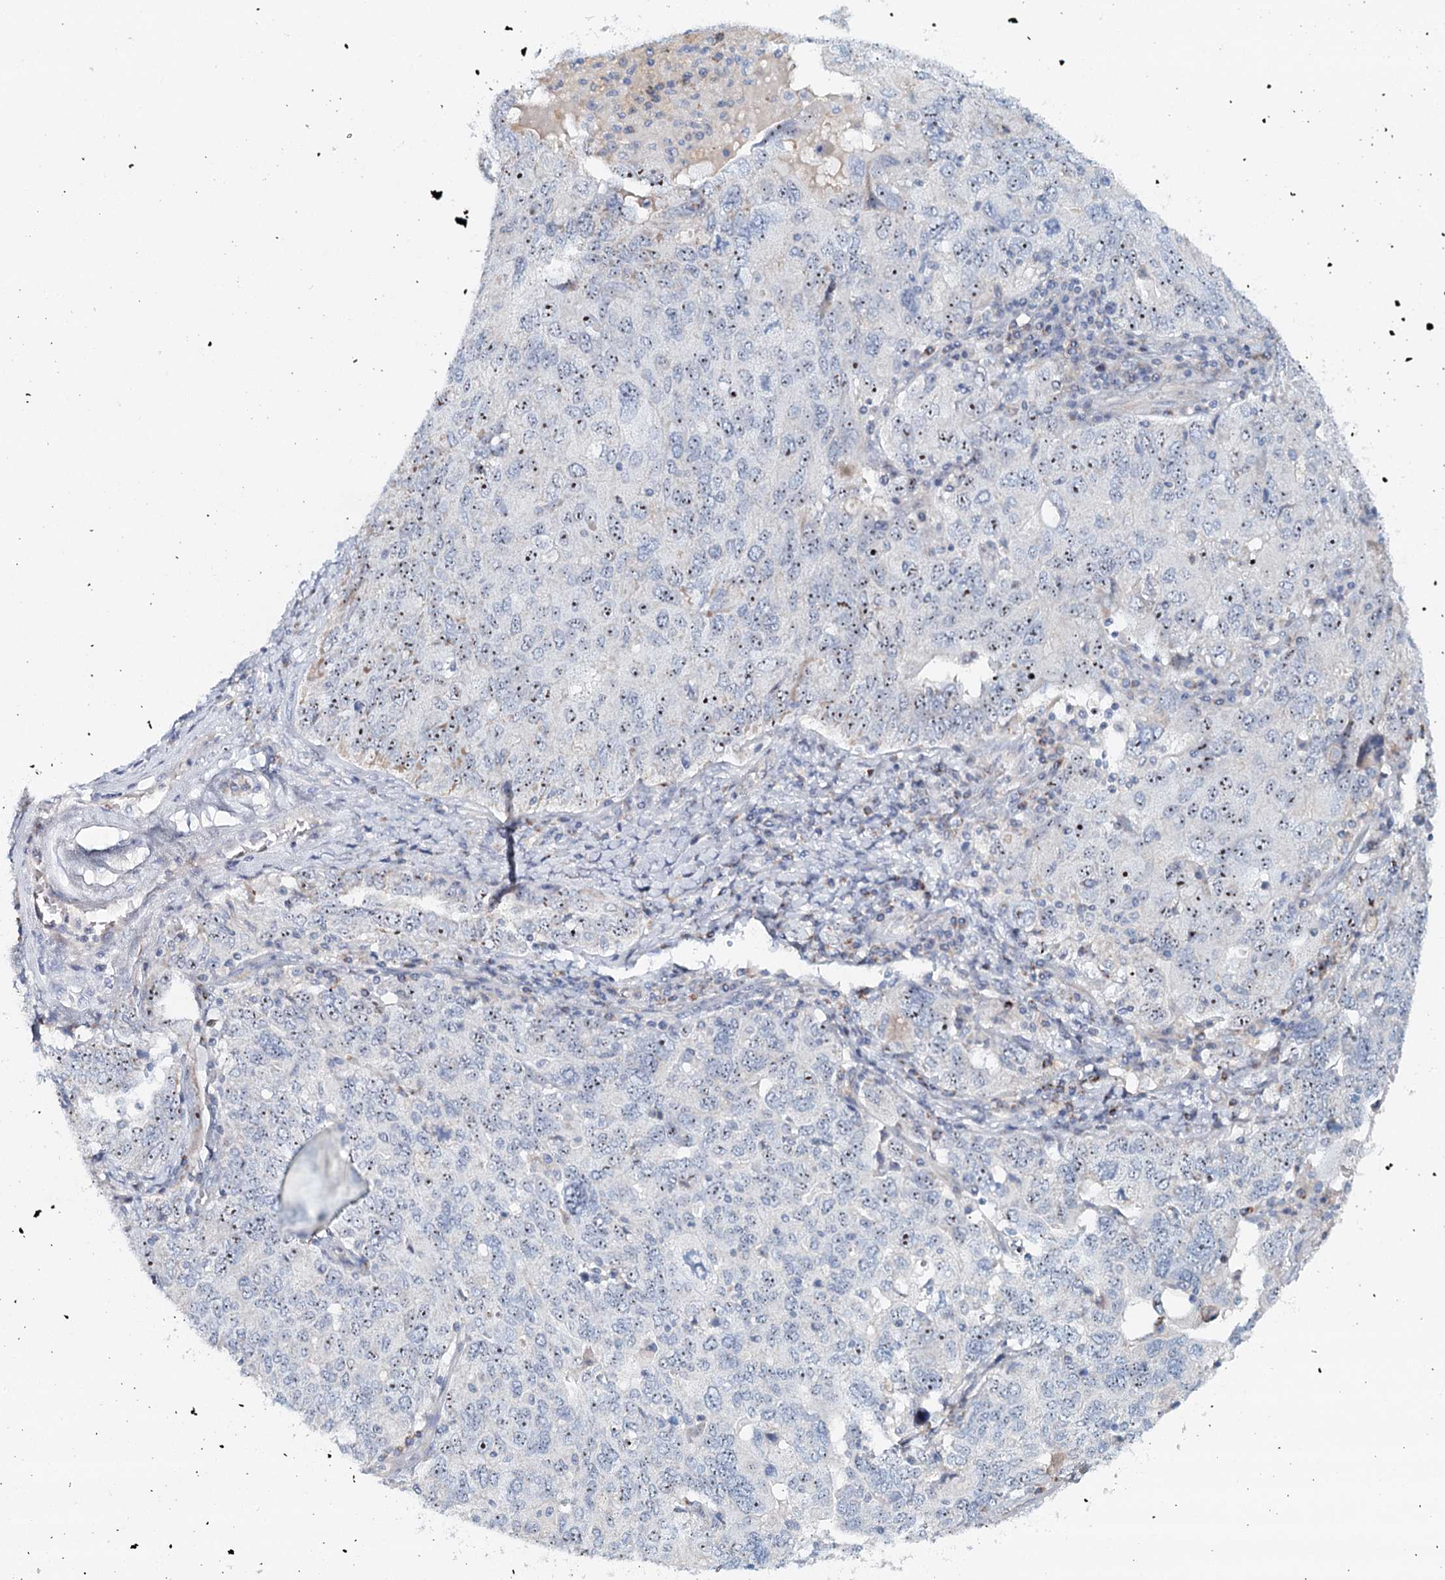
{"staining": {"intensity": "weak", "quantity": "<25%", "location": "nuclear"}, "tissue": "ovarian cancer", "cell_type": "Tumor cells", "image_type": "cancer", "snomed": [{"axis": "morphology", "description": "Carcinoma, endometroid"}, {"axis": "topography", "description": "Ovary"}], "caption": "An image of human ovarian cancer is negative for staining in tumor cells. (DAB immunohistochemistry (IHC) visualized using brightfield microscopy, high magnification).", "gene": "RBM43", "patient": {"sex": "female", "age": 62}}